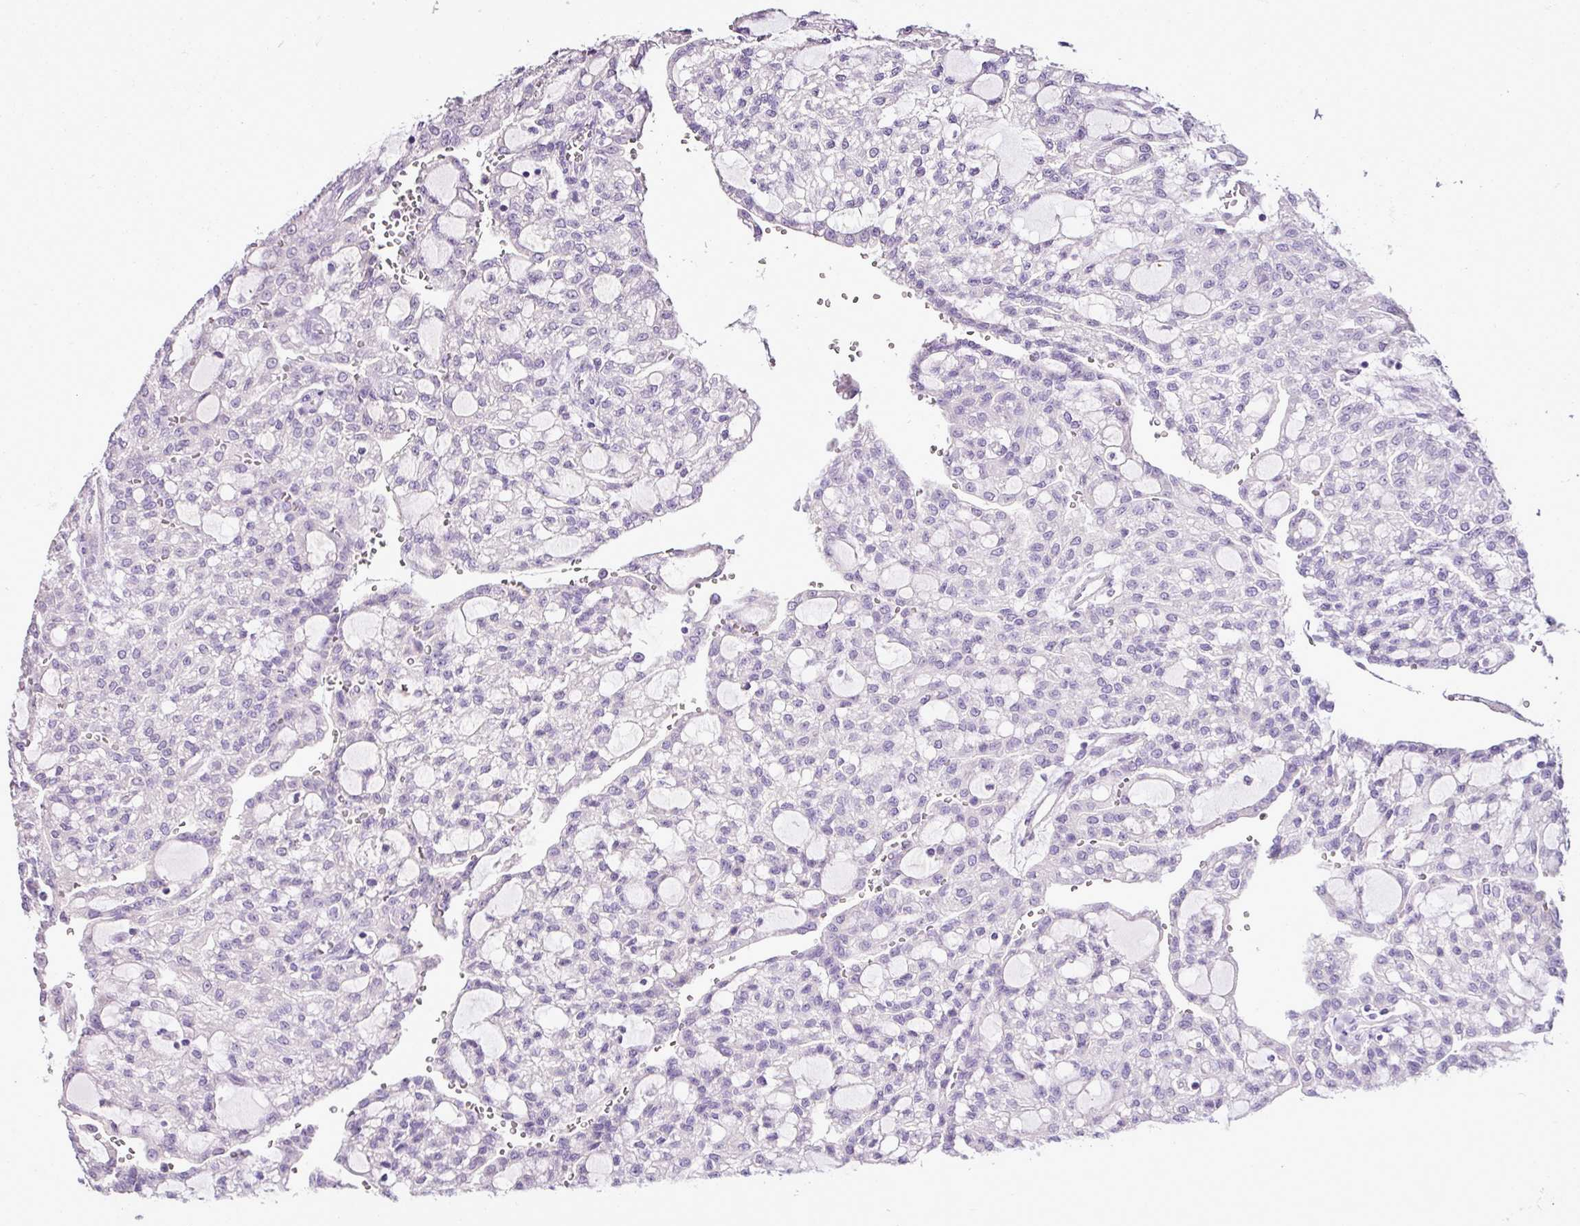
{"staining": {"intensity": "negative", "quantity": "none", "location": "none"}, "tissue": "renal cancer", "cell_type": "Tumor cells", "image_type": "cancer", "snomed": [{"axis": "morphology", "description": "Adenocarcinoma, NOS"}, {"axis": "topography", "description": "Kidney"}], "caption": "A high-resolution image shows IHC staining of adenocarcinoma (renal), which demonstrates no significant positivity in tumor cells.", "gene": "ESR1", "patient": {"sex": "male", "age": 63}}